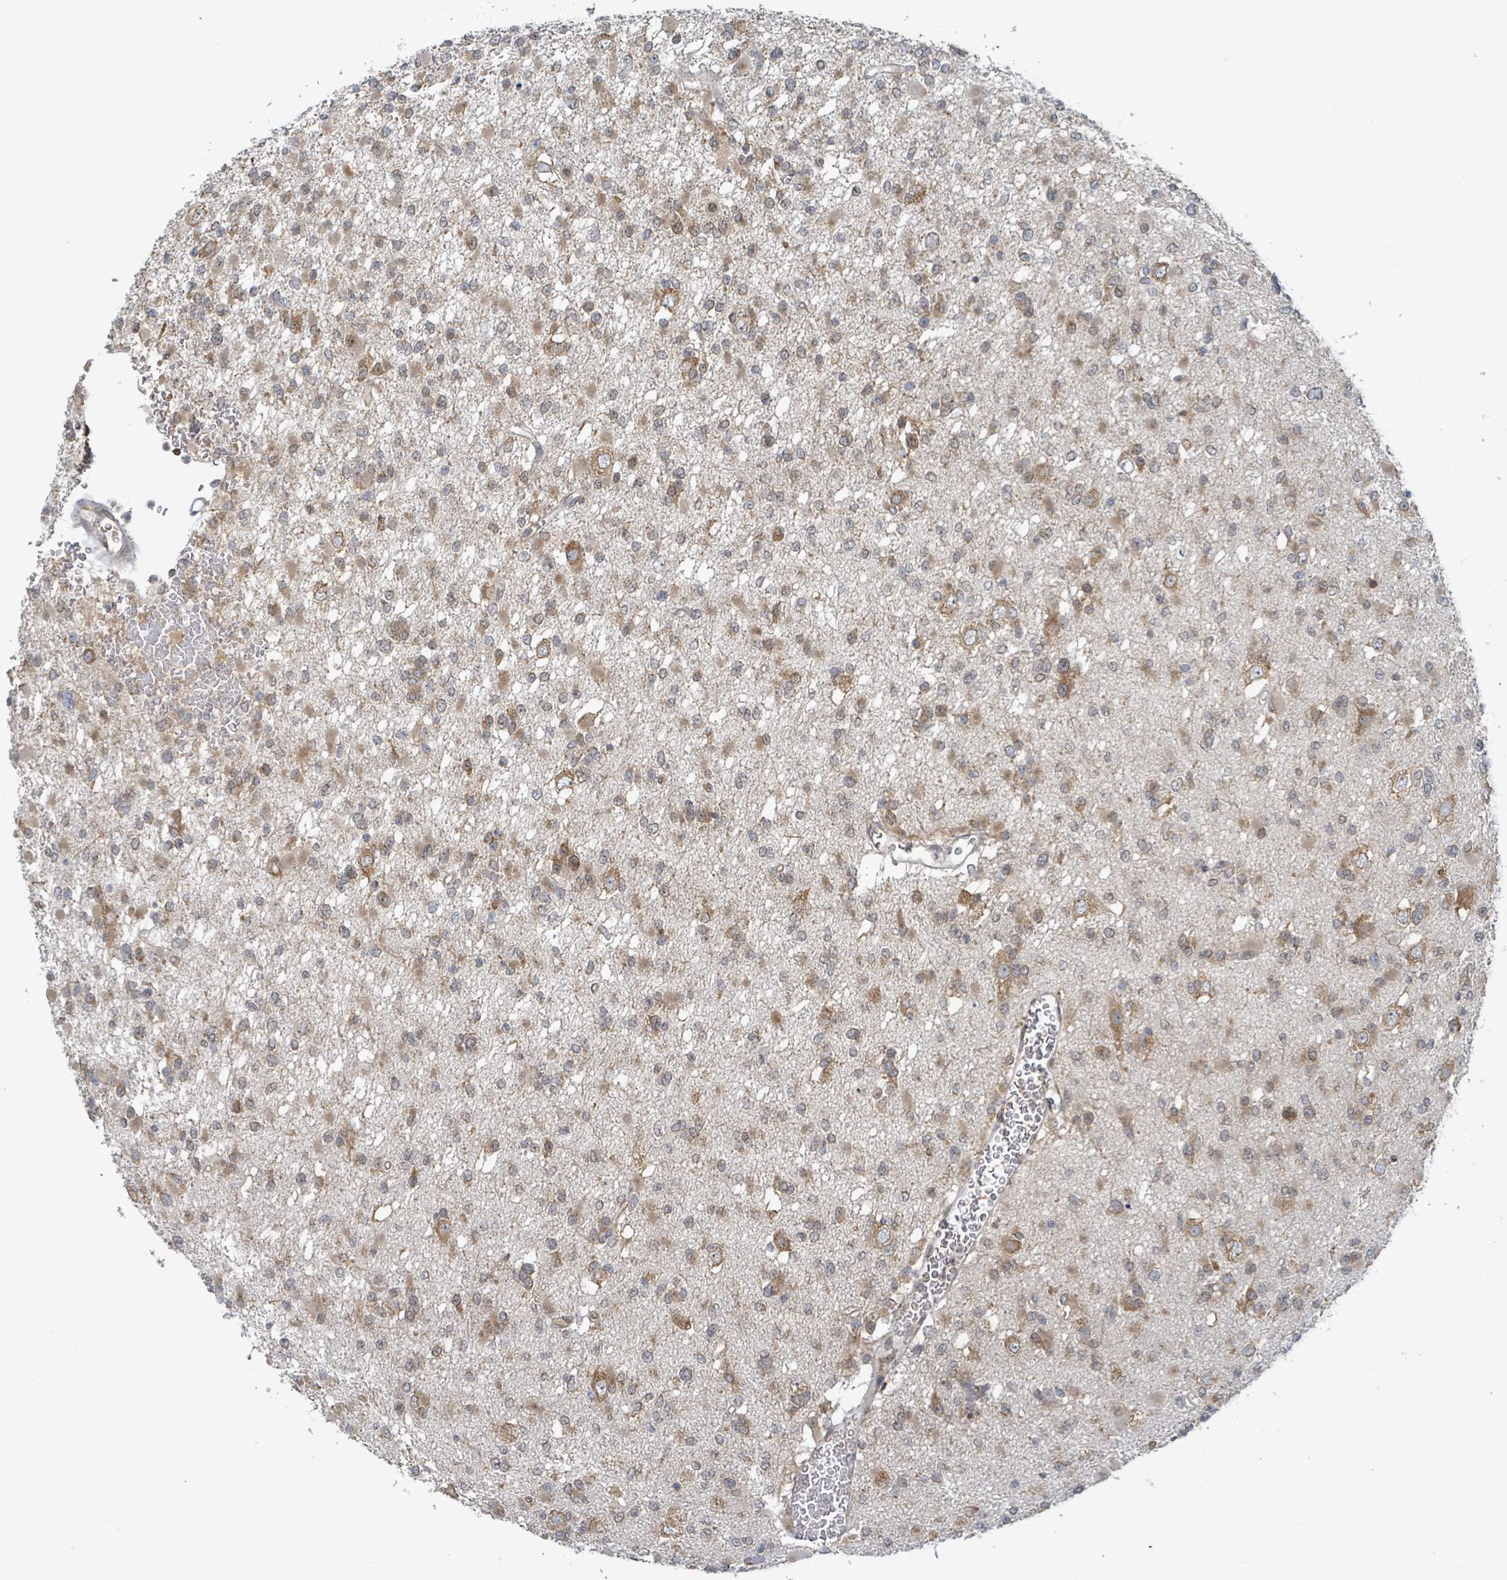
{"staining": {"intensity": "moderate", "quantity": "25%-75%", "location": "cytoplasmic/membranous"}, "tissue": "glioma", "cell_type": "Tumor cells", "image_type": "cancer", "snomed": [{"axis": "morphology", "description": "Glioma, malignant, Low grade"}, {"axis": "topography", "description": "Brain"}], "caption": "Human glioma stained for a protein (brown) shows moderate cytoplasmic/membranous positive staining in about 25%-75% of tumor cells.", "gene": "OR51E1", "patient": {"sex": "female", "age": 22}}